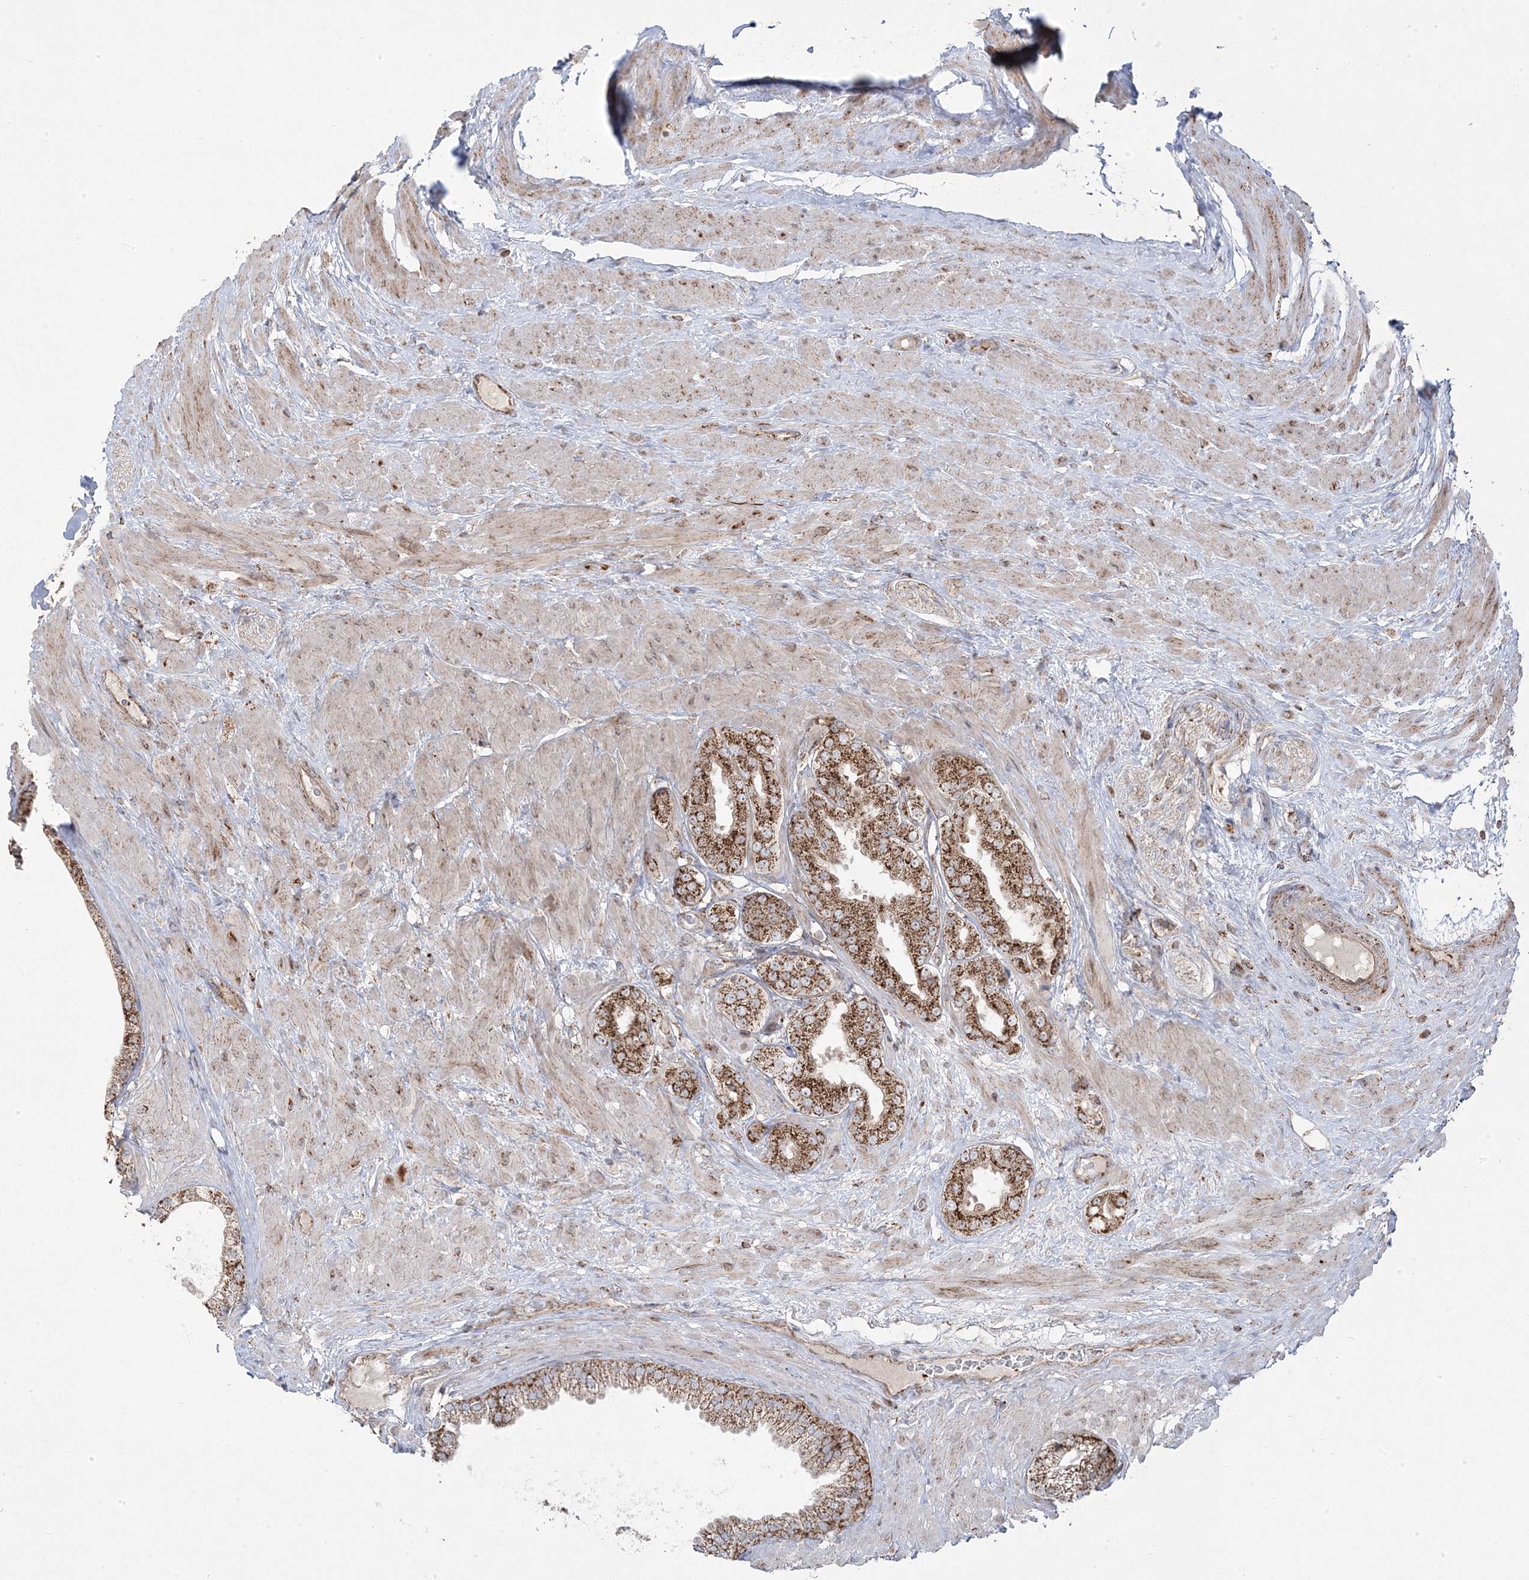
{"staining": {"intensity": "moderate", "quantity": ">75%", "location": "cytoplasmic/membranous"}, "tissue": "prostate cancer", "cell_type": "Tumor cells", "image_type": "cancer", "snomed": [{"axis": "morphology", "description": "Adenocarcinoma, Low grade"}, {"axis": "topography", "description": "Prostate"}], "caption": "Immunohistochemistry (IHC) of prostate cancer exhibits medium levels of moderate cytoplasmic/membranous staining in approximately >75% of tumor cells.", "gene": "CLUAP1", "patient": {"sex": "male", "age": 63}}